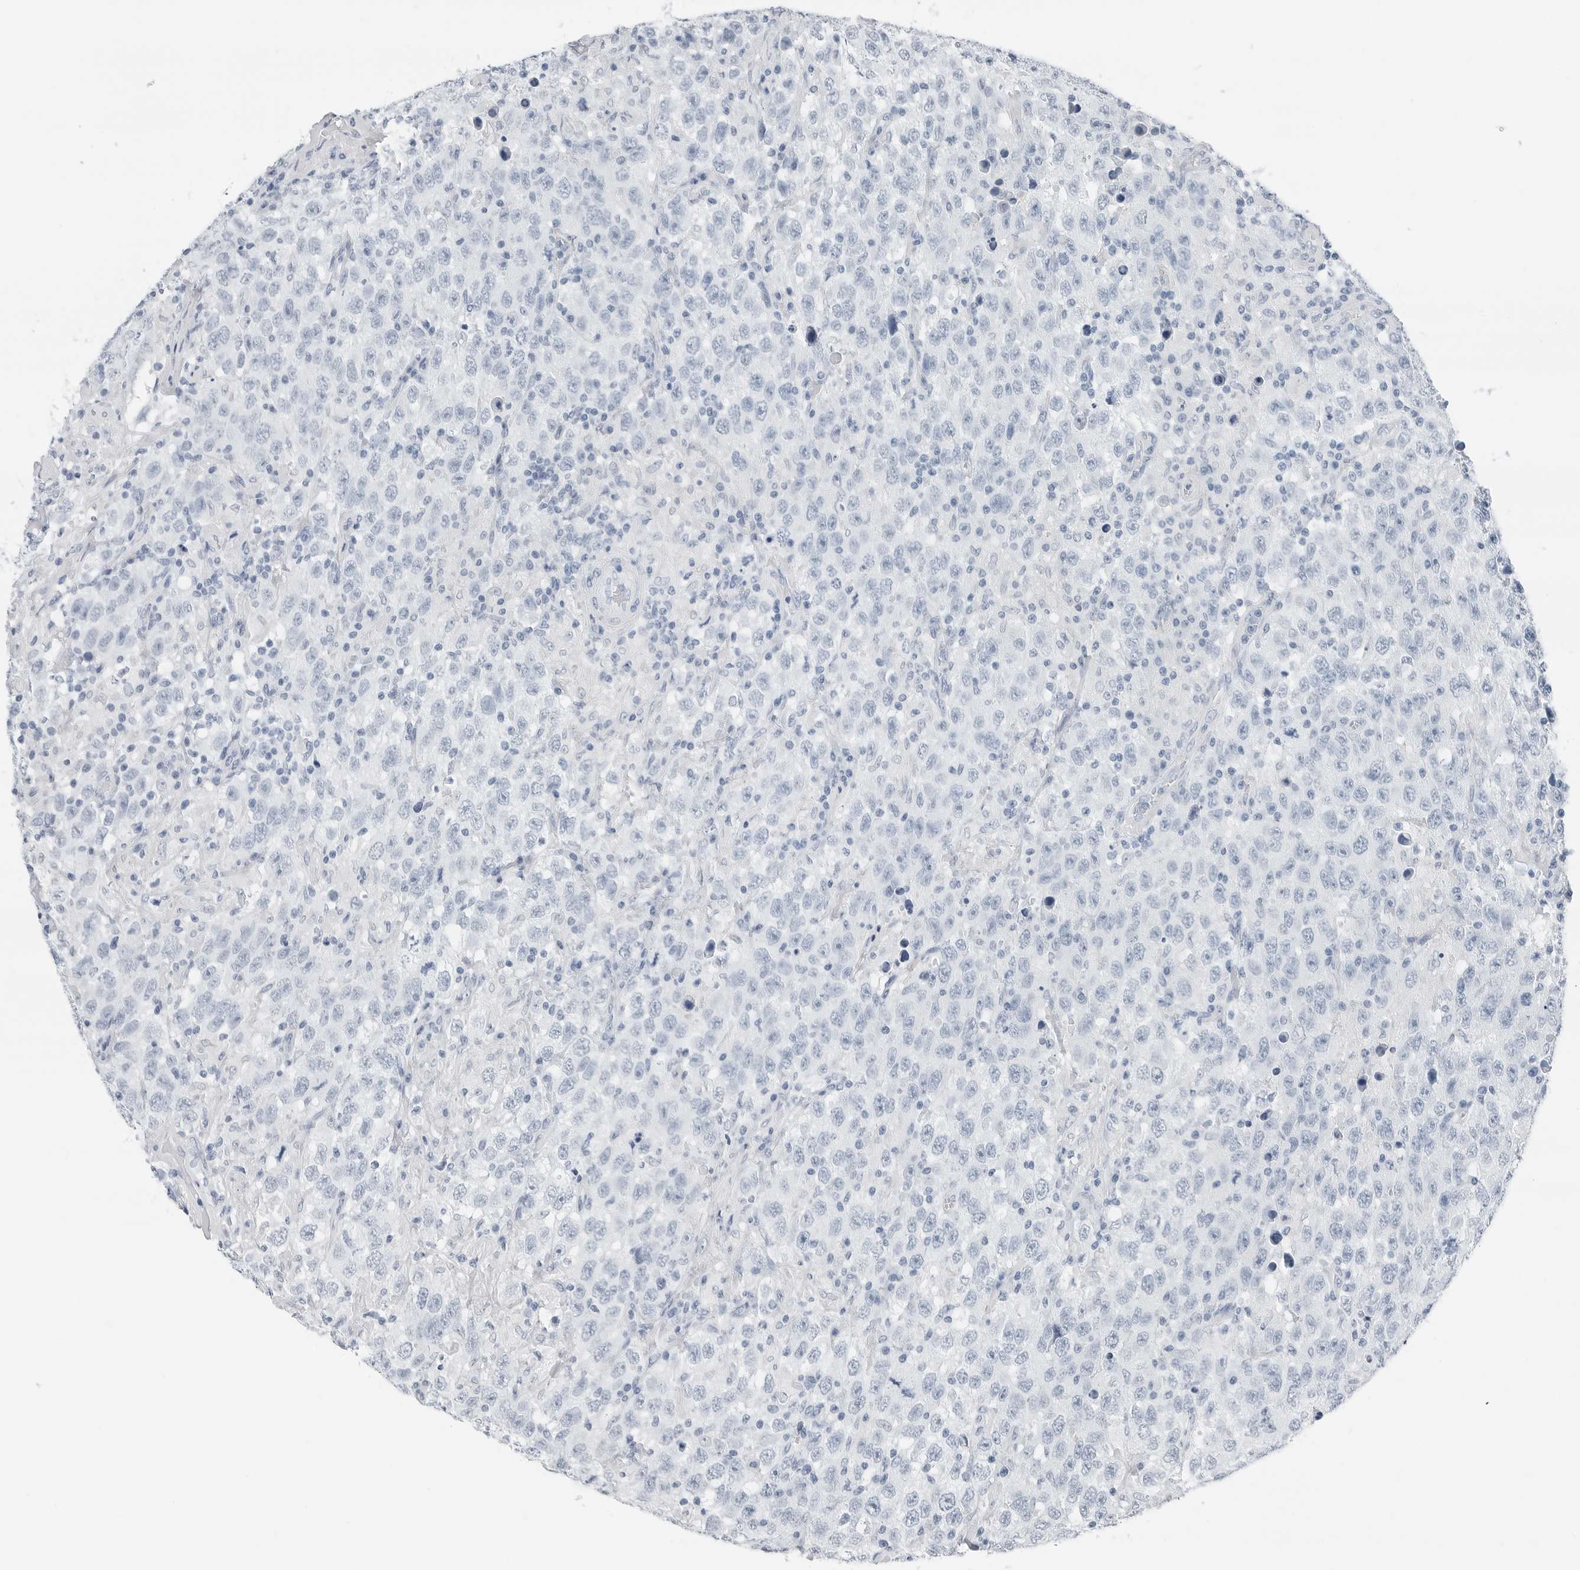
{"staining": {"intensity": "negative", "quantity": "none", "location": "none"}, "tissue": "testis cancer", "cell_type": "Tumor cells", "image_type": "cancer", "snomed": [{"axis": "morphology", "description": "Seminoma, NOS"}, {"axis": "topography", "description": "Testis"}], "caption": "Testis cancer (seminoma) was stained to show a protein in brown. There is no significant positivity in tumor cells.", "gene": "SLPI", "patient": {"sex": "male", "age": 65}}